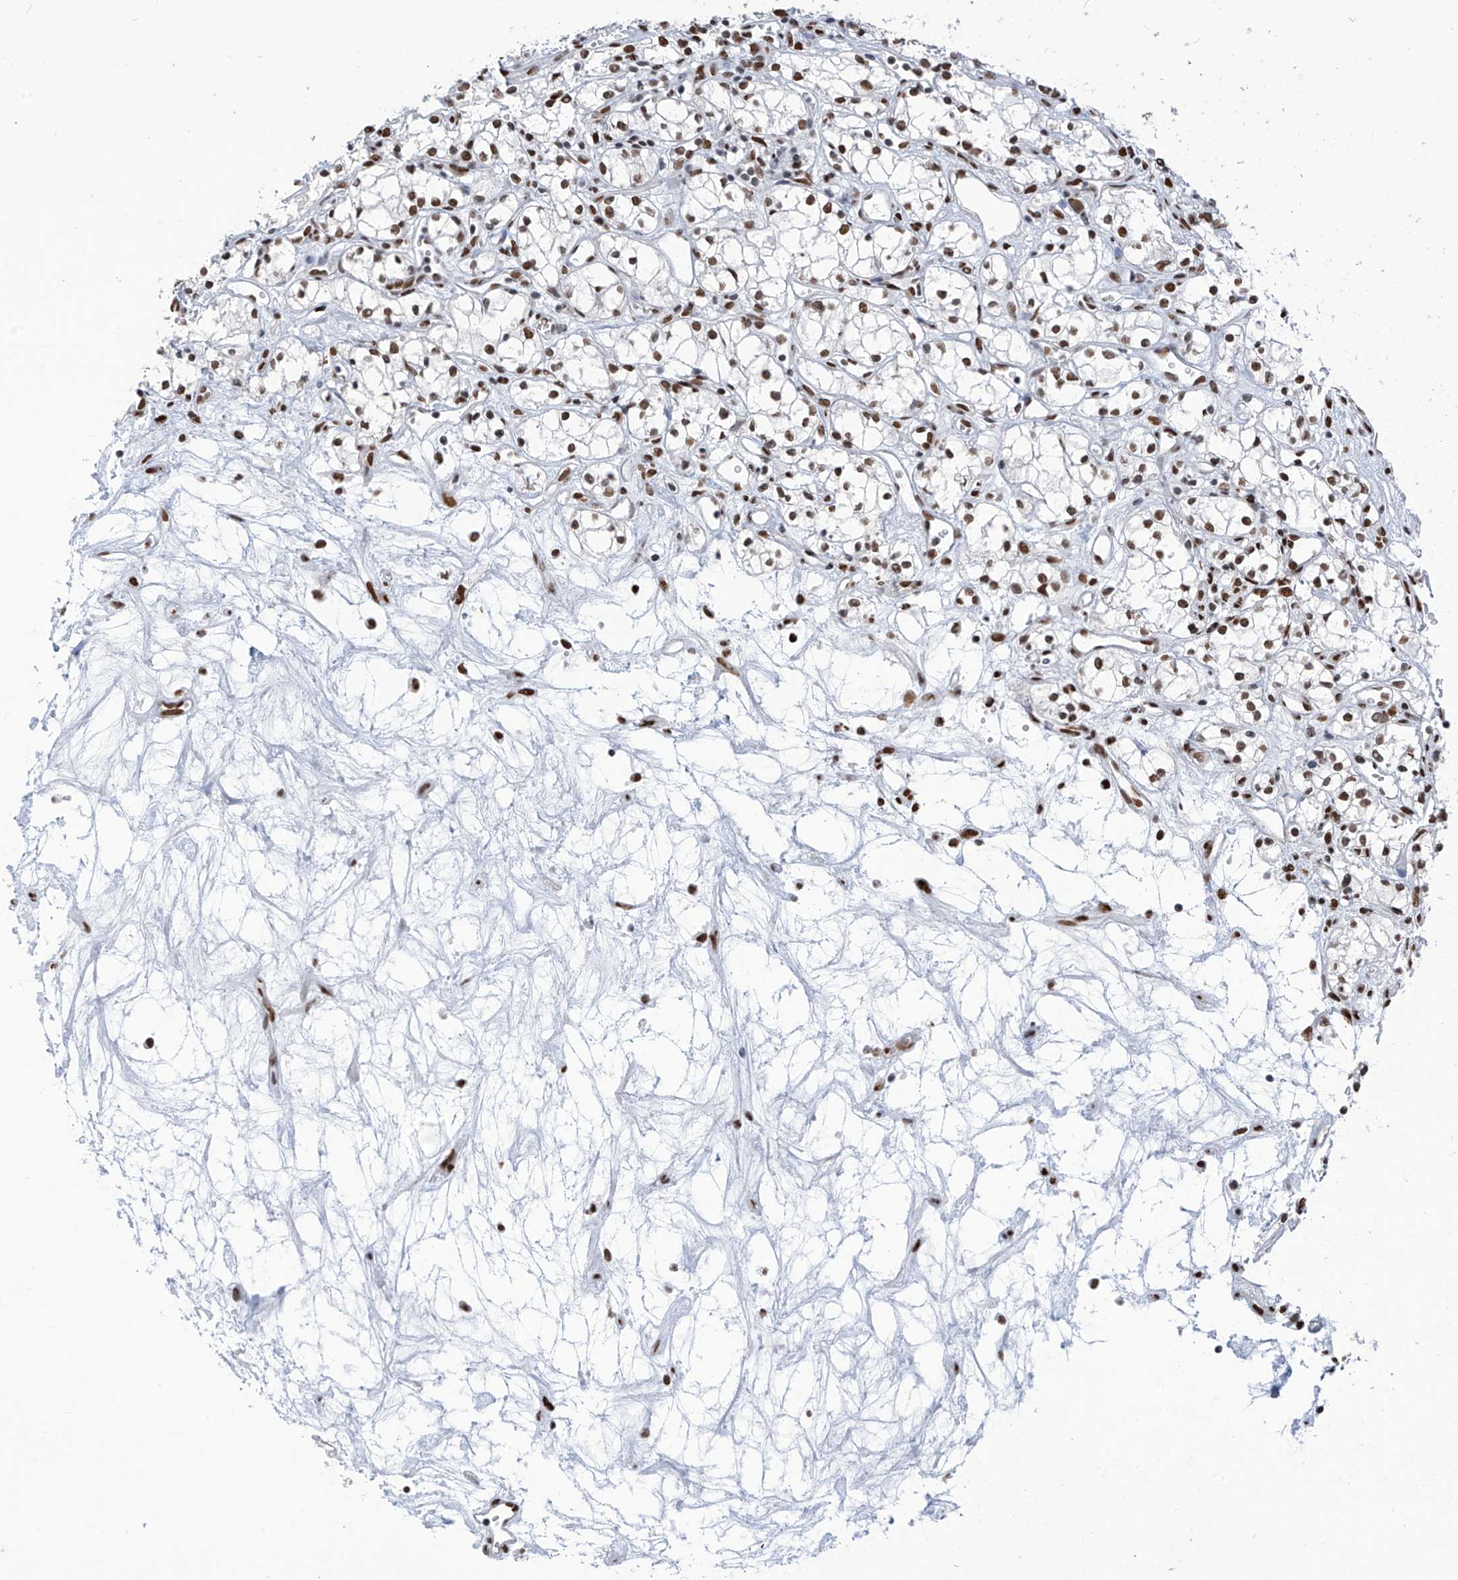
{"staining": {"intensity": "strong", "quantity": ">75%", "location": "nuclear"}, "tissue": "renal cancer", "cell_type": "Tumor cells", "image_type": "cancer", "snomed": [{"axis": "morphology", "description": "Adenocarcinoma, NOS"}, {"axis": "topography", "description": "Kidney"}], "caption": "A brown stain labels strong nuclear expression of a protein in human renal cancer (adenocarcinoma) tumor cells.", "gene": "KHSRP", "patient": {"sex": "male", "age": 59}}